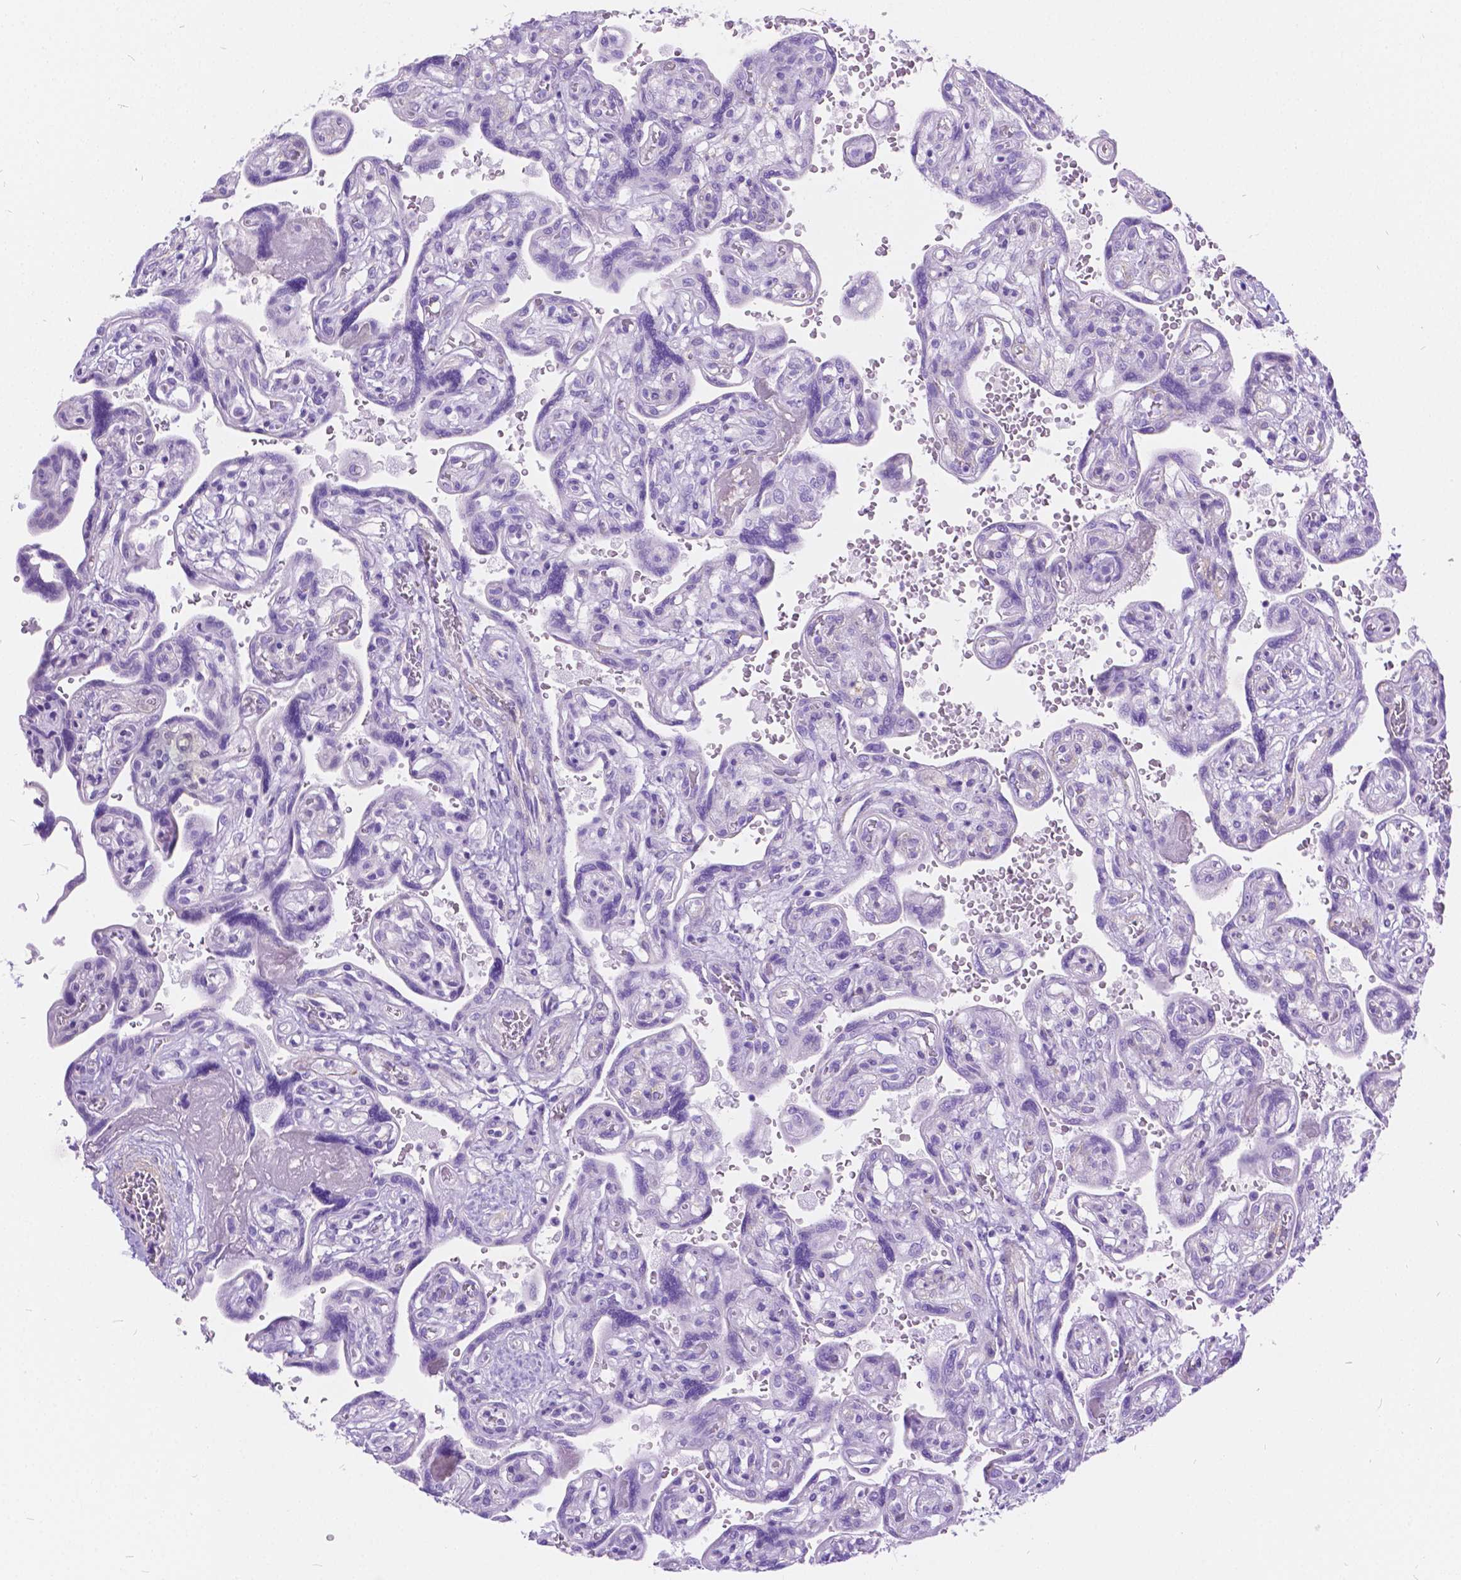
{"staining": {"intensity": "weak", "quantity": "25%-75%", "location": "cytoplasmic/membranous"}, "tissue": "placenta", "cell_type": "Decidual cells", "image_type": "normal", "snomed": [{"axis": "morphology", "description": "Normal tissue, NOS"}, {"axis": "topography", "description": "Placenta"}], "caption": "Protein staining exhibits weak cytoplasmic/membranous expression in about 25%-75% of decidual cells in normal placenta.", "gene": "CHRM1", "patient": {"sex": "female", "age": 32}}